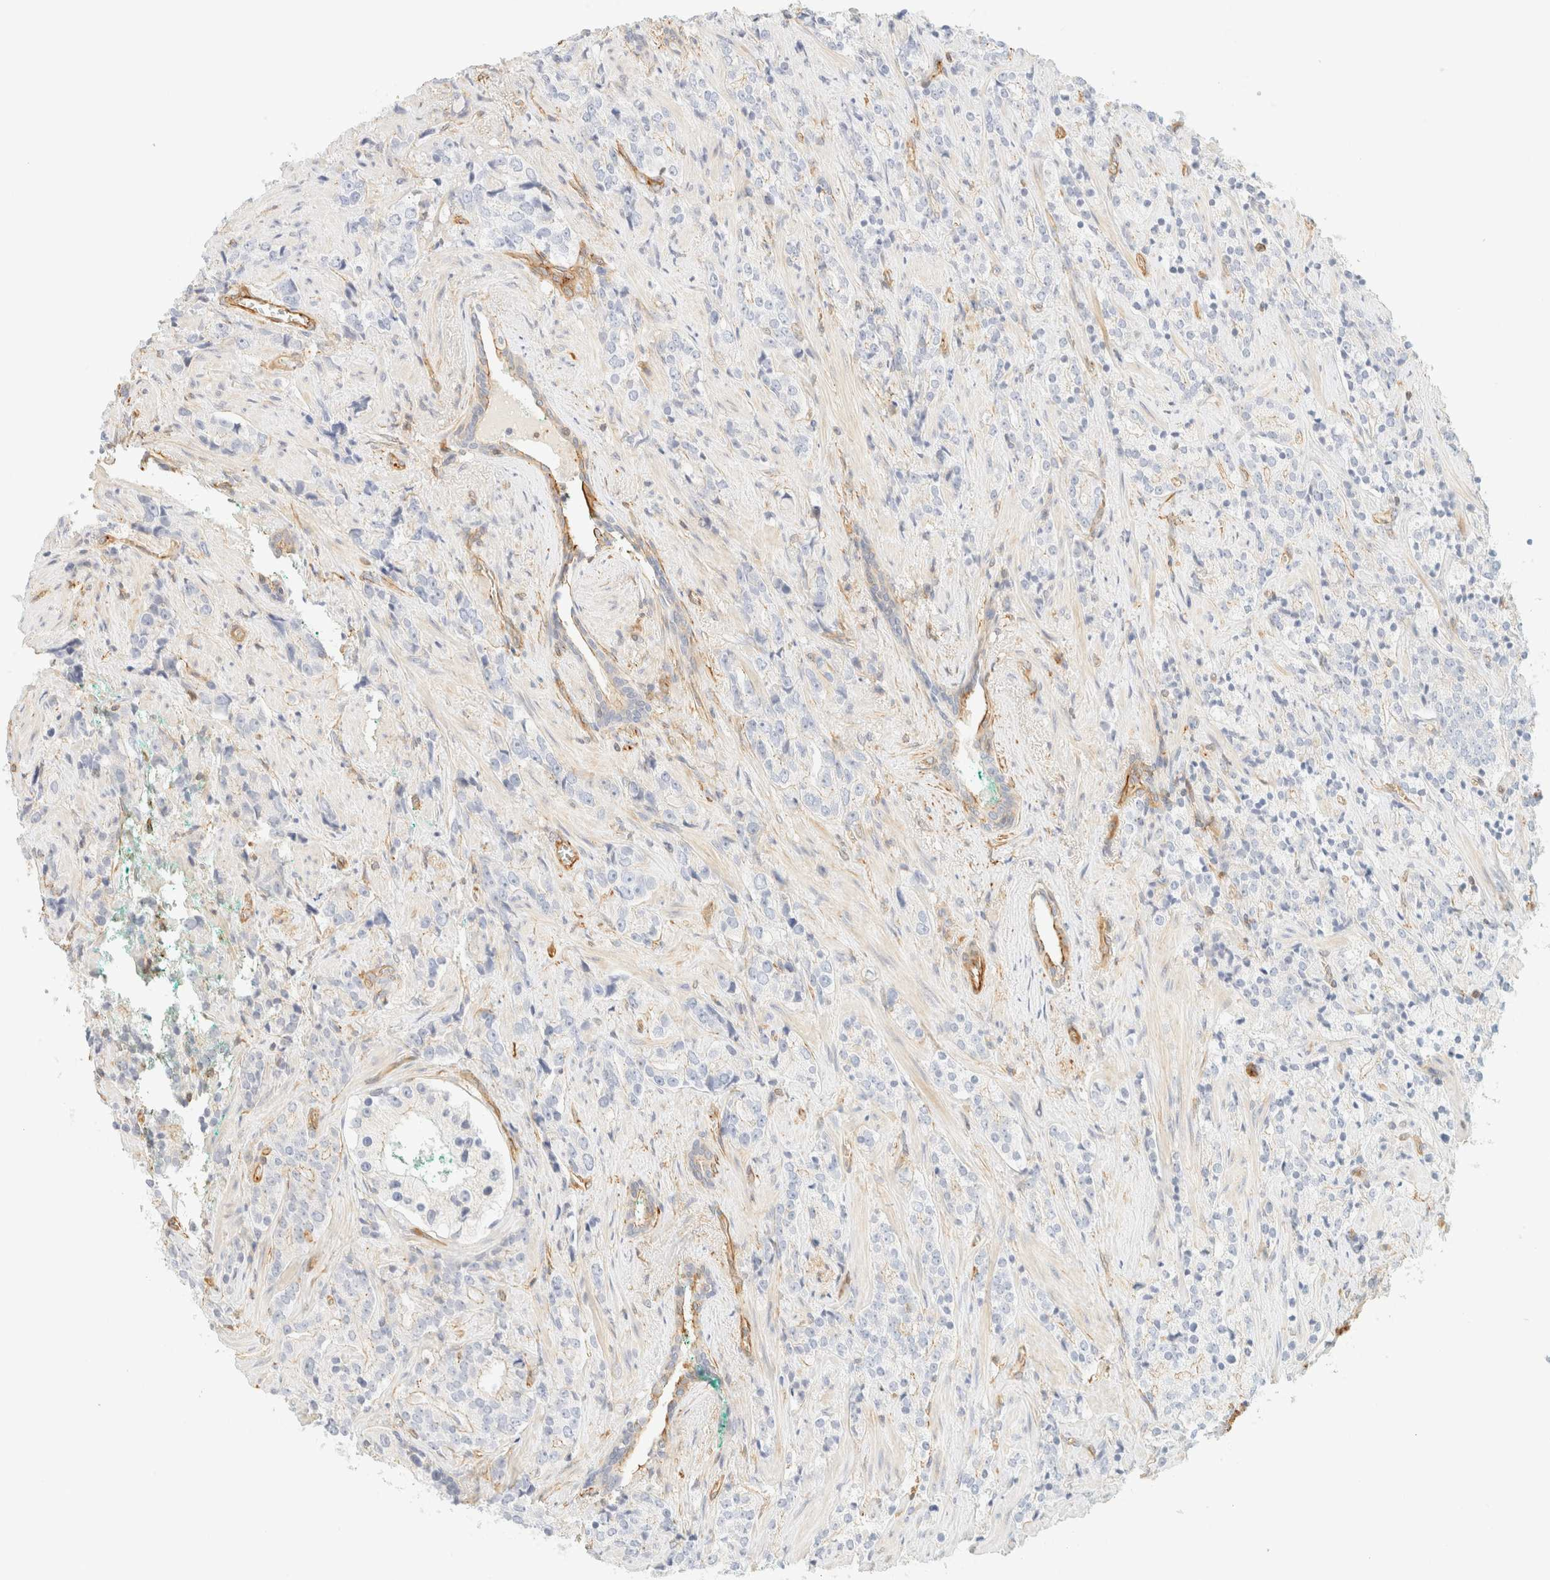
{"staining": {"intensity": "negative", "quantity": "none", "location": "none"}, "tissue": "prostate cancer", "cell_type": "Tumor cells", "image_type": "cancer", "snomed": [{"axis": "morphology", "description": "Adenocarcinoma, High grade"}, {"axis": "topography", "description": "Prostate"}], "caption": "Immunohistochemical staining of prostate cancer demonstrates no significant staining in tumor cells.", "gene": "OTOP2", "patient": {"sex": "male", "age": 71}}